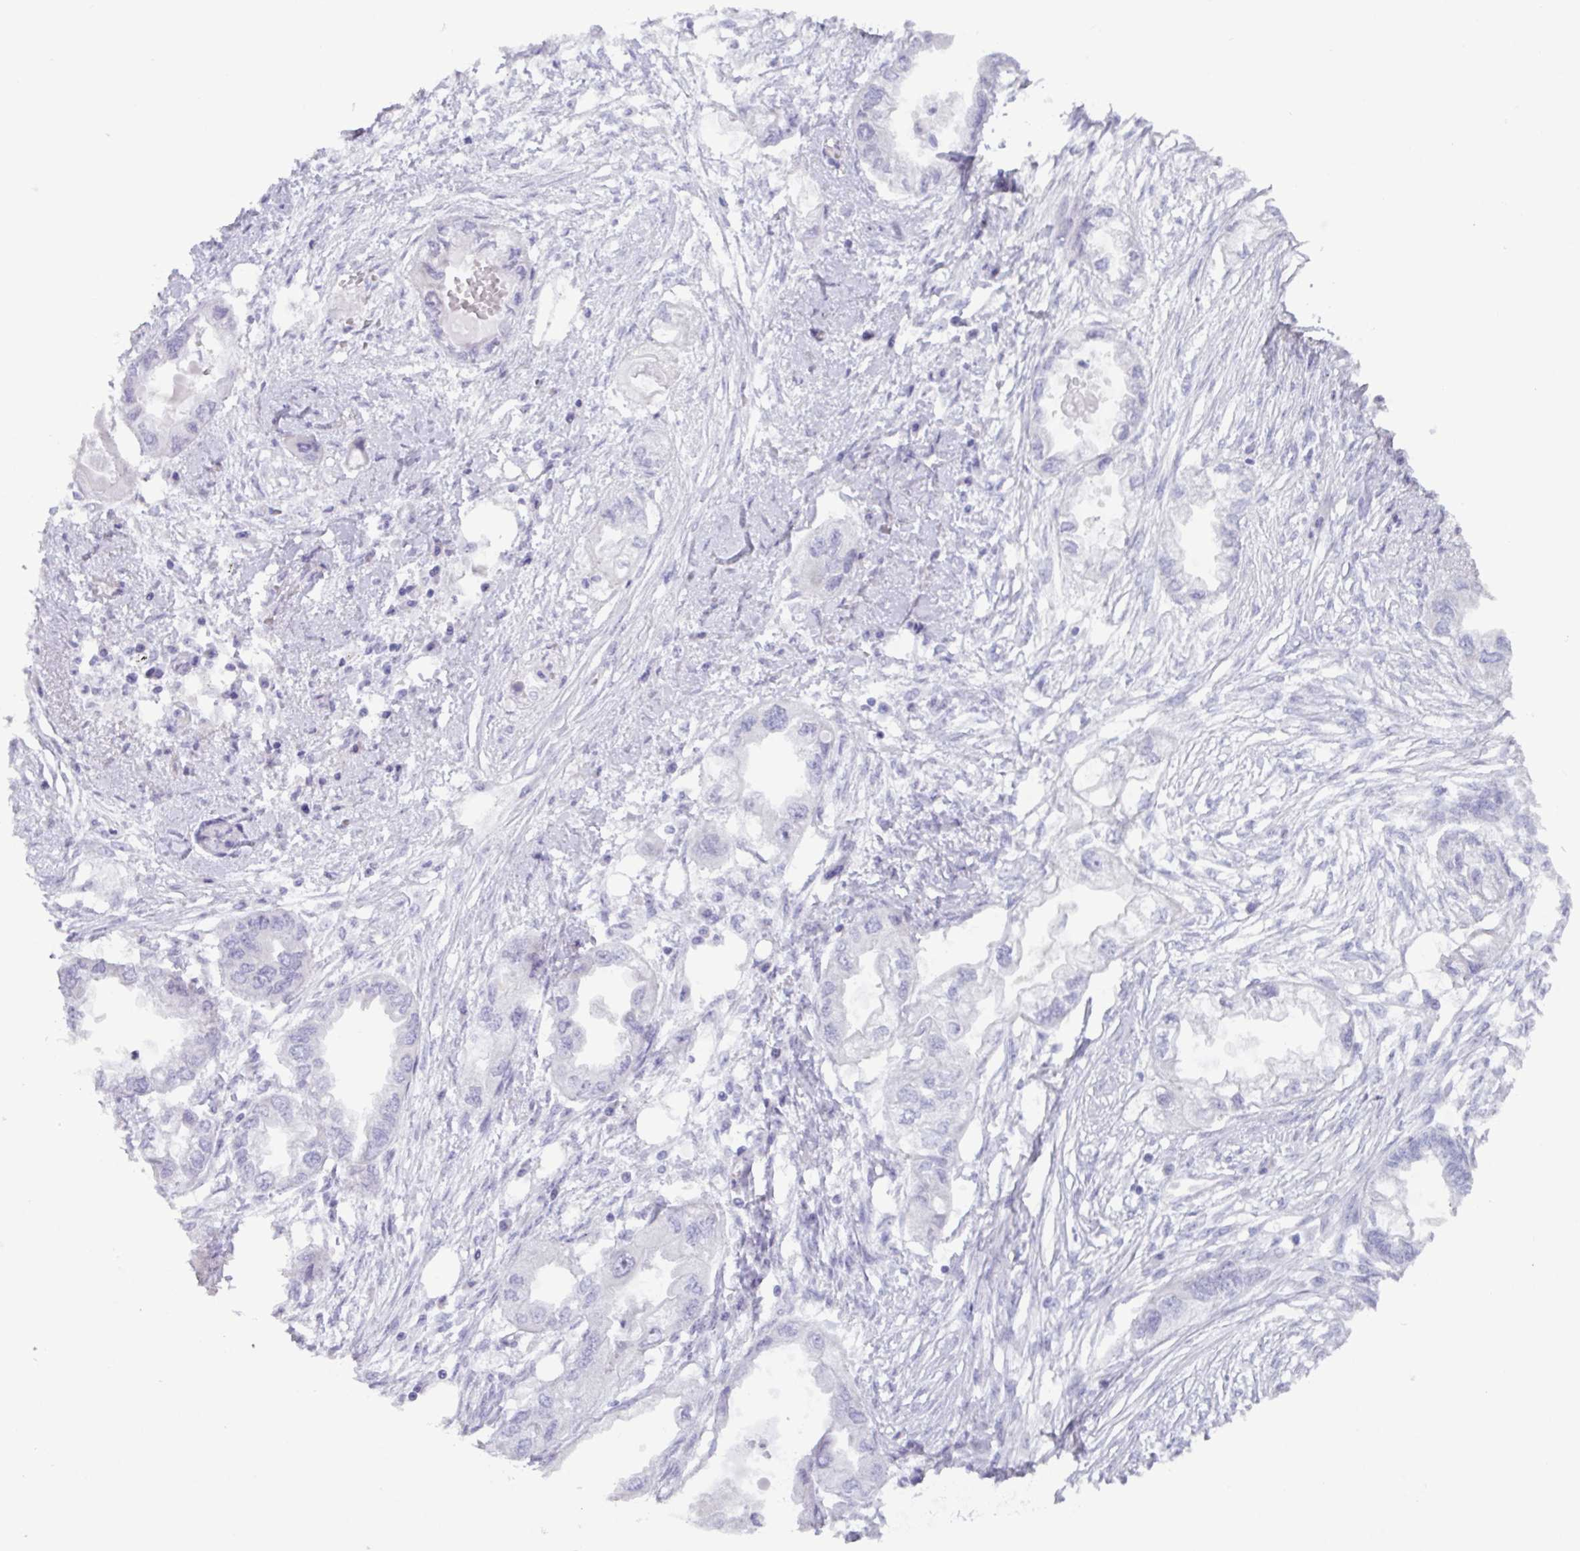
{"staining": {"intensity": "negative", "quantity": "none", "location": "none"}, "tissue": "endometrial cancer", "cell_type": "Tumor cells", "image_type": "cancer", "snomed": [{"axis": "morphology", "description": "Adenocarcinoma, NOS"}, {"axis": "morphology", "description": "Adenocarcinoma, metastatic, NOS"}, {"axis": "topography", "description": "Adipose tissue"}, {"axis": "topography", "description": "Endometrium"}], "caption": "A micrograph of endometrial cancer (adenocarcinoma) stained for a protein displays no brown staining in tumor cells. Nuclei are stained in blue.", "gene": "C4orf33", "patient": {"sex": "female", "age": 67}}